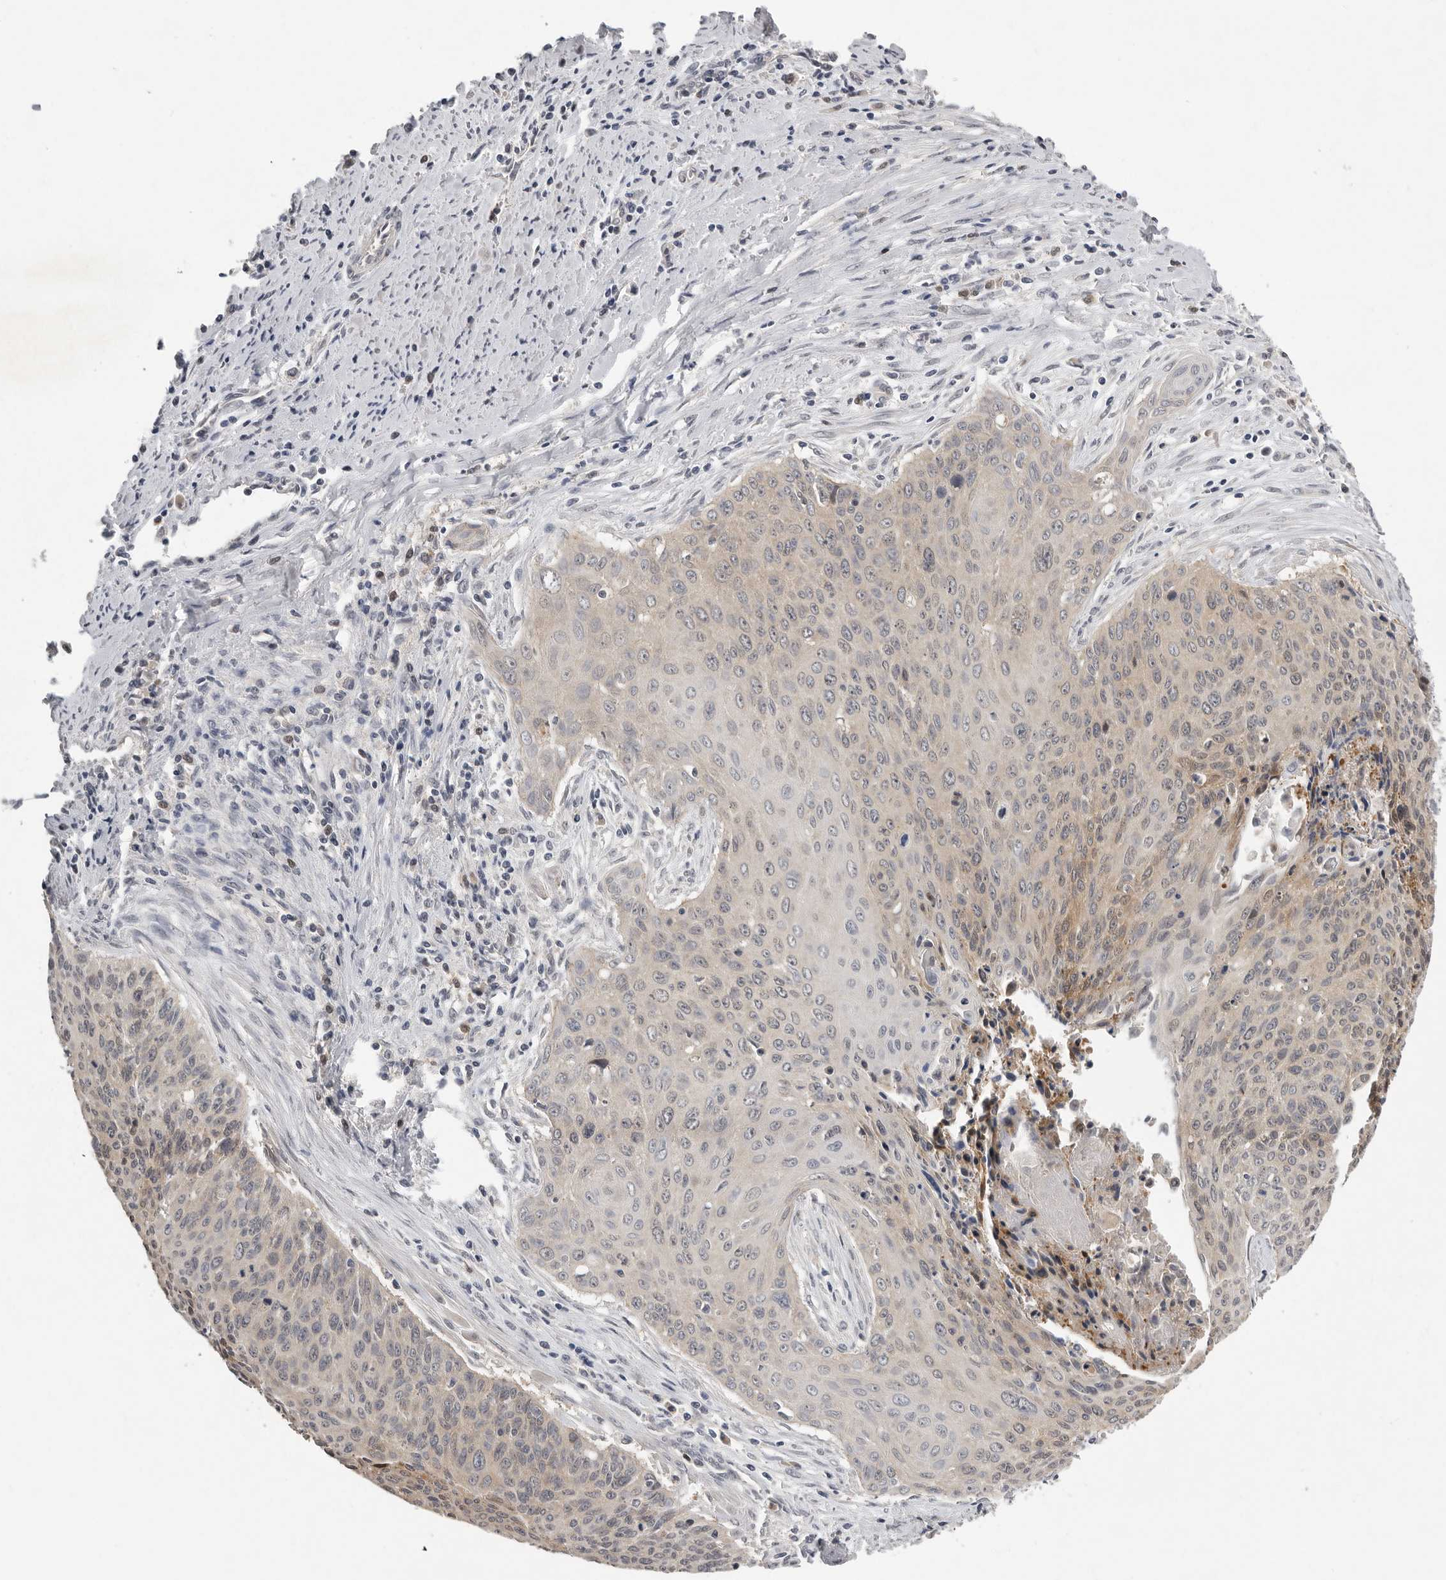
{"staining": {"intensity": "moderate", "quantity": "25%-75%", "location": "cytoplasmic/membranous"}, "tissue": "cervical cancer", "cell_type": "Tumor cells", "image_type": "cancer", "snomed": [{"axis": "morphology", "description": "Squamous cell carcinoma, NOS"}, {"axis": "topography", "description": "Cervix"}], "caption": "Moderate cytoplasmic/membranous positivity for a protein is appreciated in approximately 25%-75% of tumor cells of cervical cancer (squamous cell carcinoma) using immunohistochemistry (IHC).", "gene": "RALGPS2", "patient": {"sex": "female", "age": 55}}